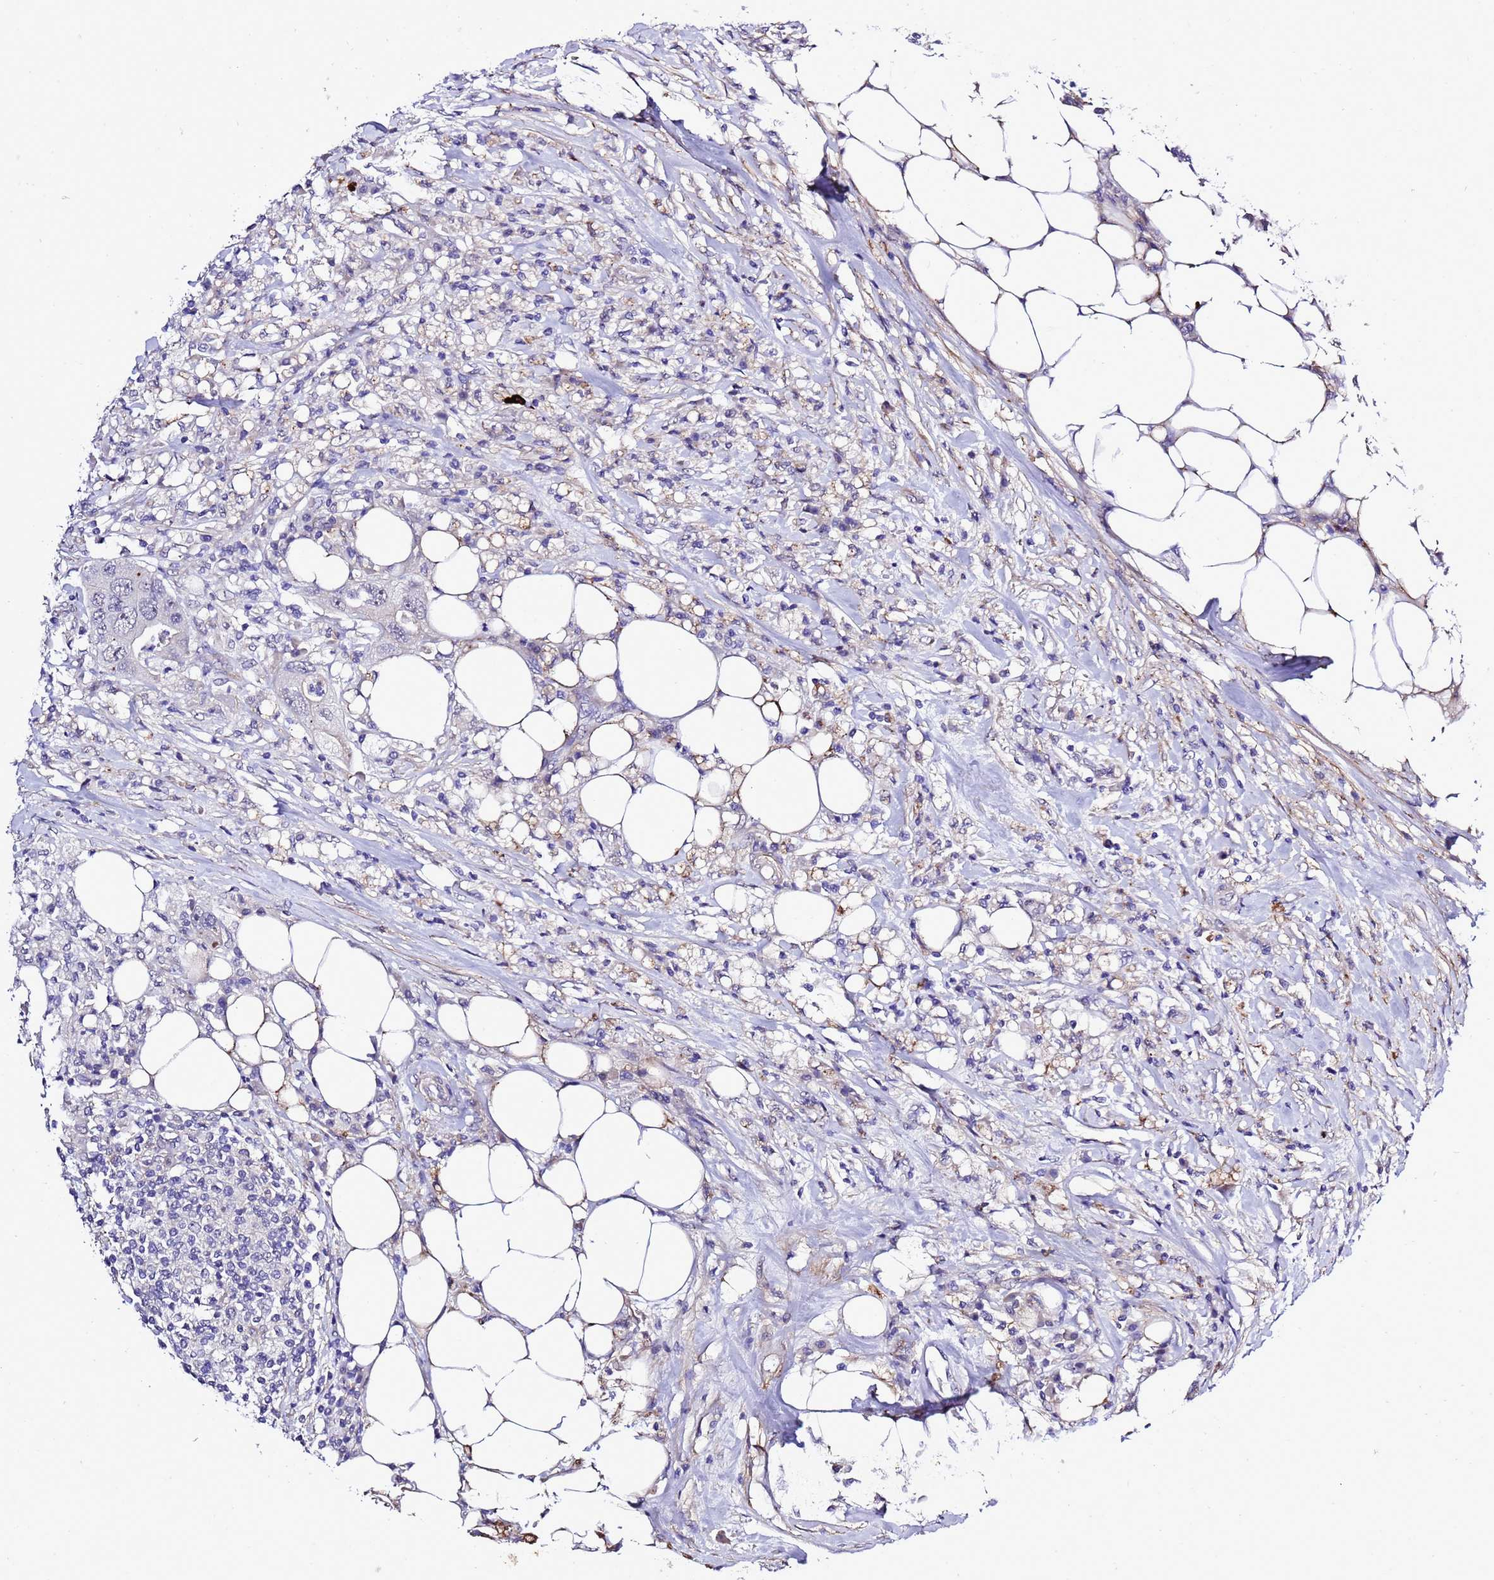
{"staining": {"intensity": "negative", "quantity": "none", "location": "none"}, "tissue": "colorectal cancer", "cell_type": "Tumor cells", "image_type": "cancer", "snomed": [{"axis": "morphology", "description": "Adenocarcinoma, NOS"}, {"axis": "topography", "description": "Colon"}], "caption": "Tumor cells are negative for protein expression in human adenocarcinoma (colorectal).", "gene": "GZF1", "patient": {"sex": "male", "age": 71}}